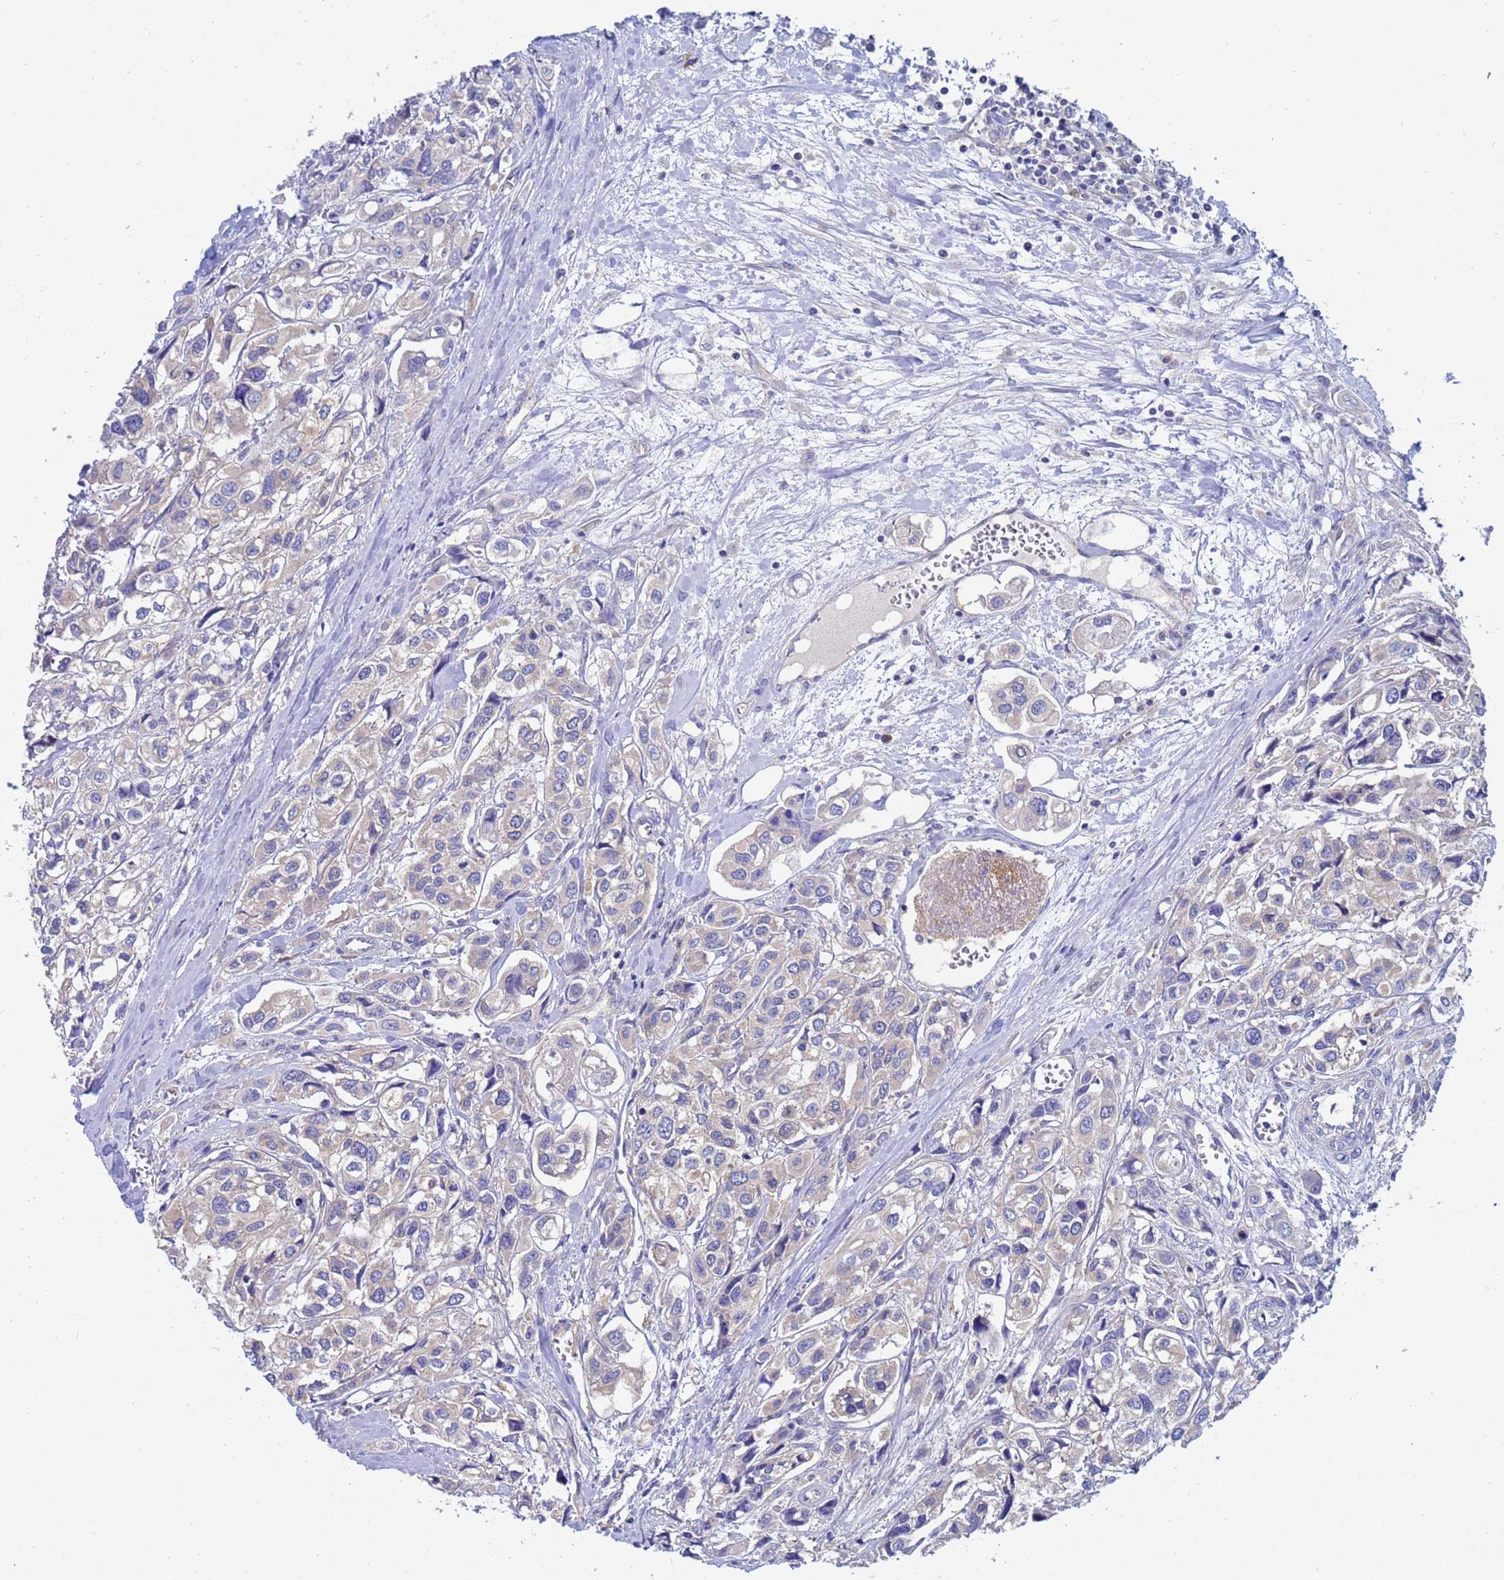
{"staining": {"intensity": "negative", "quantity": "none", "location": "none"}, "tissue": "urothelial cancer", "cell_type": "Tumor cells", "image_type": "cancer", "snomed": [{"axis": "morphology", "description": "Urothelial carcinoma, High grade"}, {"axis": "topography", "description": "Urinary bladder"}], "caption": "Immunohistochemical staining of urothelial carcinoma (high-grade) shows no significant staining in tumor cells. The staining was performed using DAB (3,3'-diaminobenzidine) to visualize the protein expression in brown, while the nuclei were stained in blue with hematoxylin (Magnification: 20x).", "gene": "UBE2O", "patient": {"sex": "male", "age": 67}}